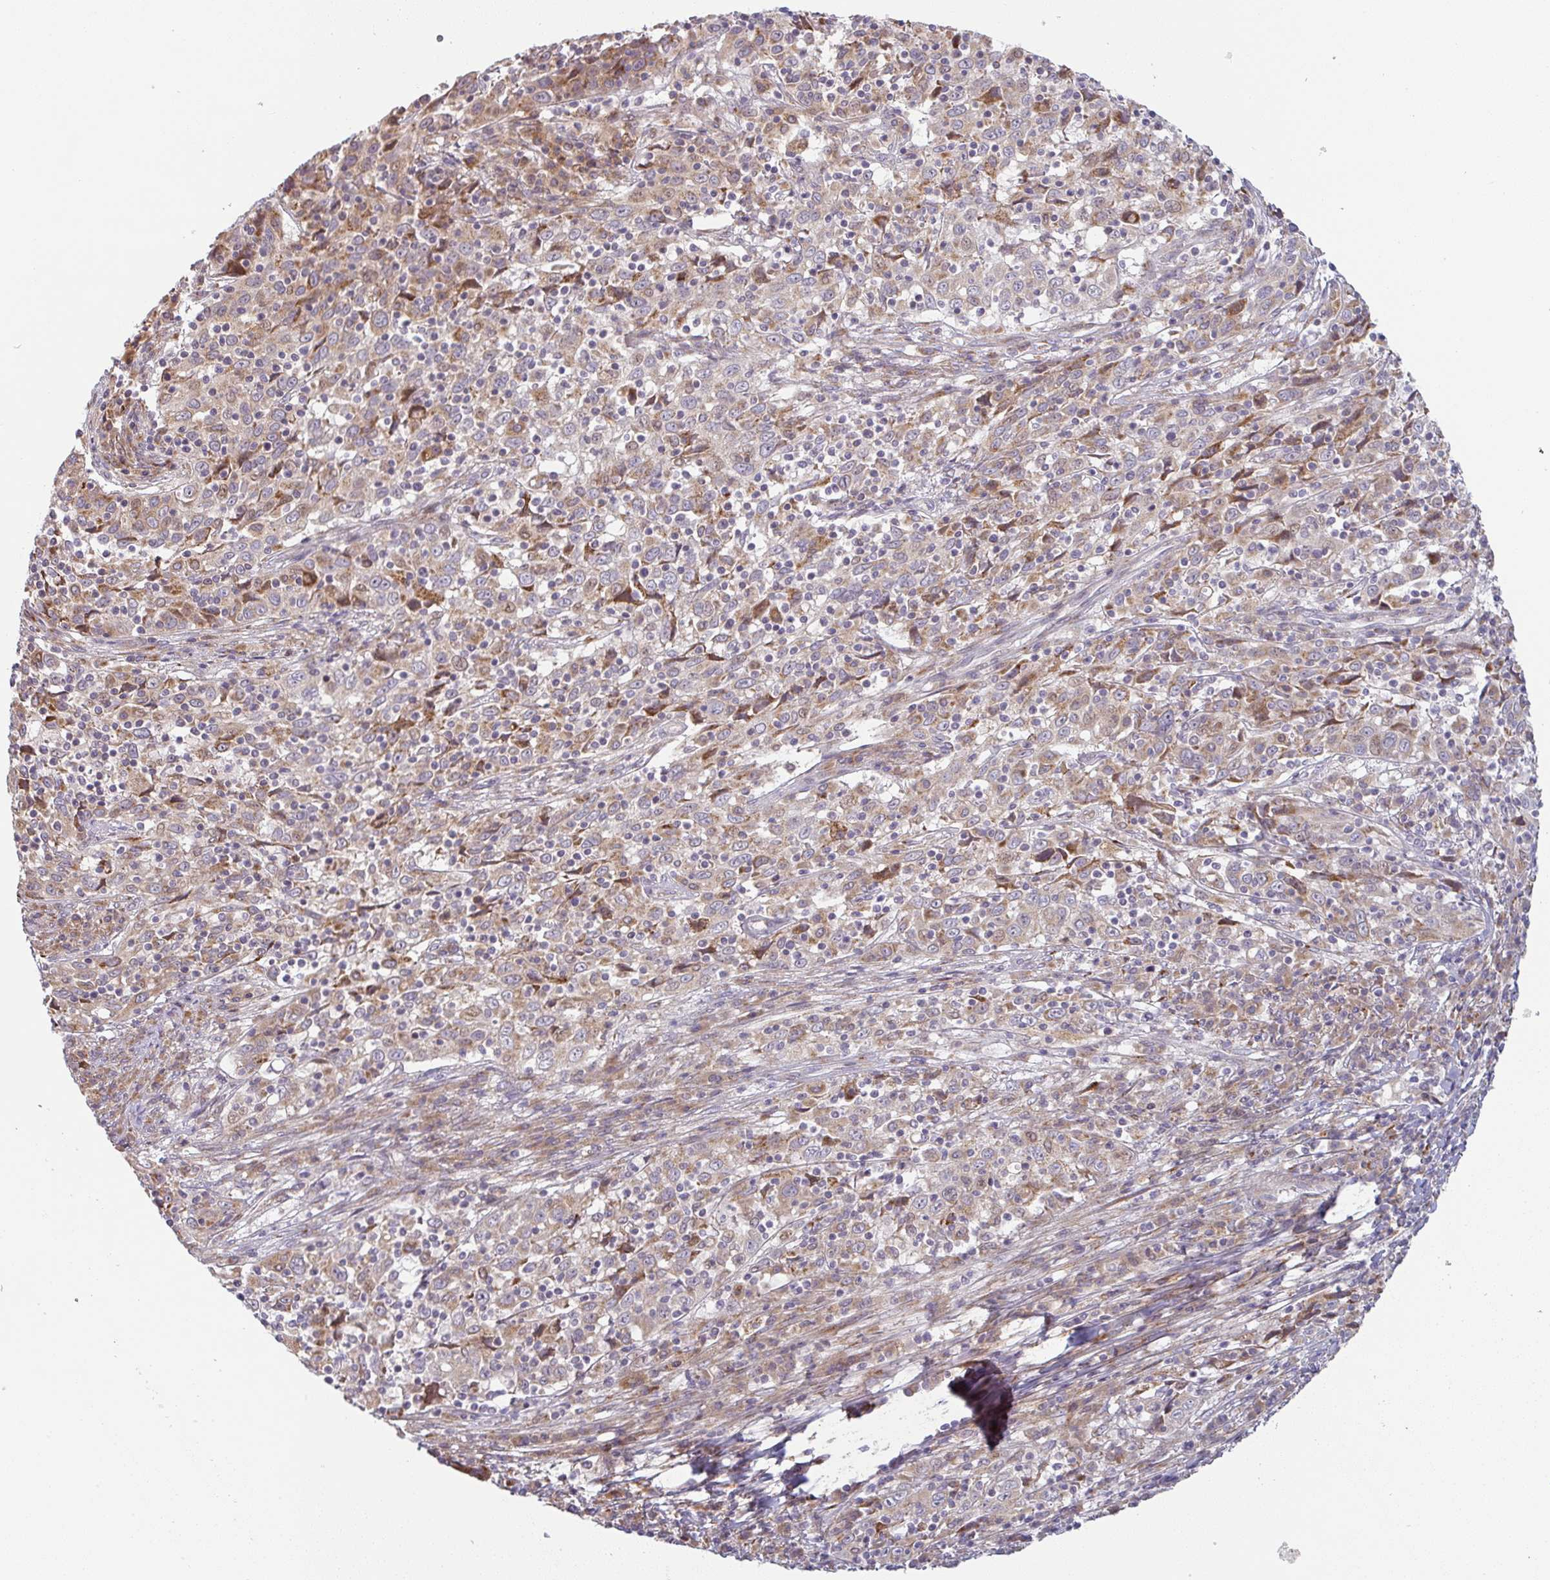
{"staining": {"intensity": "weak", "quantity": ">75%", "location": "cytoplasmic/membranous"}, "tissue": "cervical cancer", "cell_type": "Tumor cells", "image_type": "cancer", "snomed": [{"axis": "morphology", "description": "Squamous cell carcinoma, NOS"}, {"axis": "topography", "description": "Cervix"}], "caption": "IHC photomicrograph of neoplastic tissue: cervical cancer stained using immunohistochemistry (IHC) shows low levels of weak protein expression localized specifically in the cytoplasmic/membranous of tumor cells, appearing as a cytoplasmic/membranous brown color.", "gene": "MOB1A", "patient": {"sex": "female", "age": 46}}